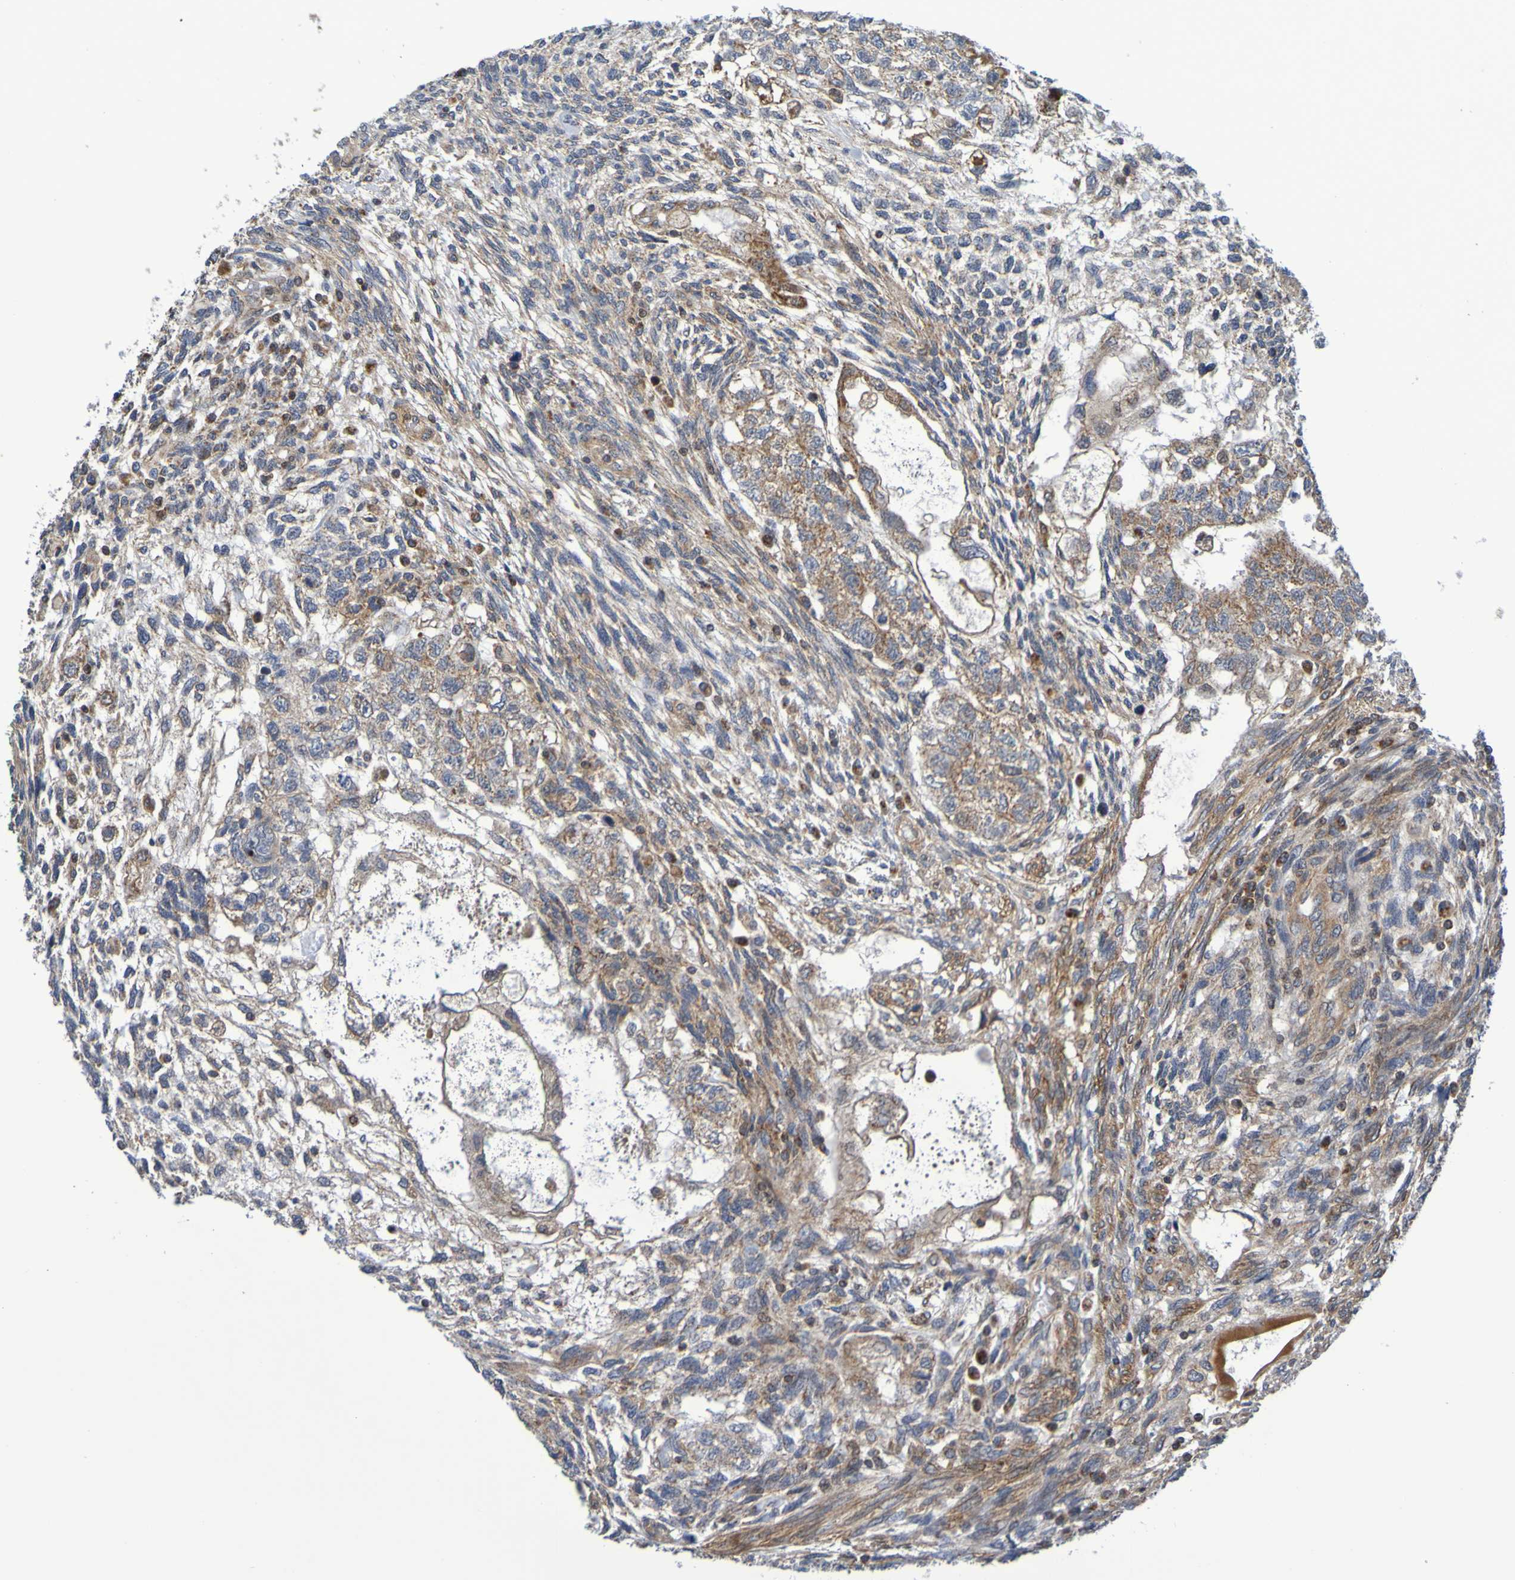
{"staining": {"intensity": "moderate", "quantity": ">75%", "location": "cytoplasmic/membranous"}, "tissue": "testis cancer", "cell_type": "Tumor cells", "image_type": "cancer", "snomed": [{"axis": "morphology", "description": "Normal tissue, NOS"}, {"axis": "morphology", "description": "Carcinoma, Embryonal, NOS"}, {"axis": "topography", "description": "Testis"}], "caption": "Immunohistochemical staining of testis cancer (embryonal carcinoma) displays medium levels of moderate cytoplasmic/membranous staining in approximately >75% of tumor cells.", "gene": "CCDC51", "patient": {"sex": "male", "age": 36}}